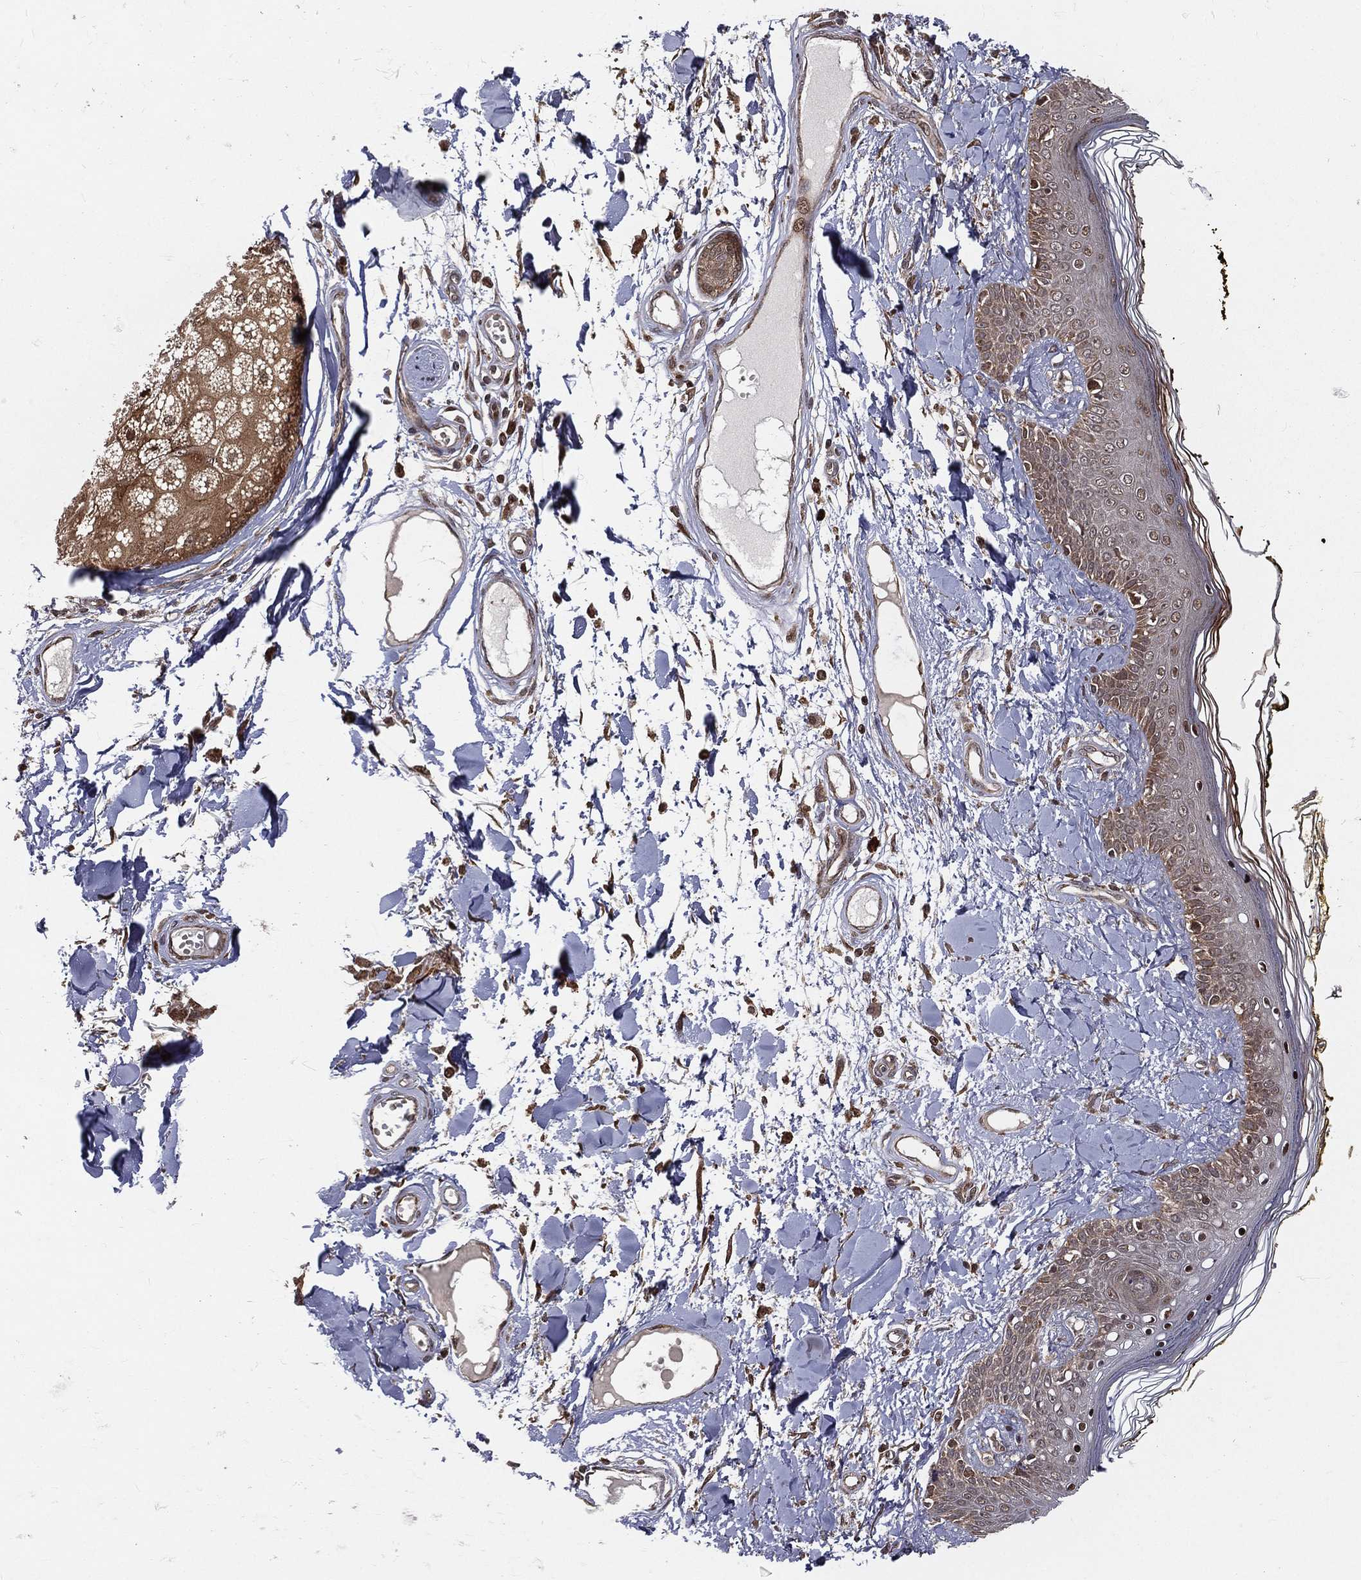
{"staining": {"intensity": "negative", "quantity": "none", "location": "none"}, "tissue": "skin", "cell_type": "Fibroblasts", "image_type": "normal", "snomed": [{"axis": "morphology", "description": "Normal tissue, NOS"}, {"axis": "topography", "description": "Skin"}], "caption": "Human skin stained for a protein using immunohistochemistry displays no expression in fibroblasts.", "gene": "MDM2", "patient": {"sex": "male", "age": 76}}